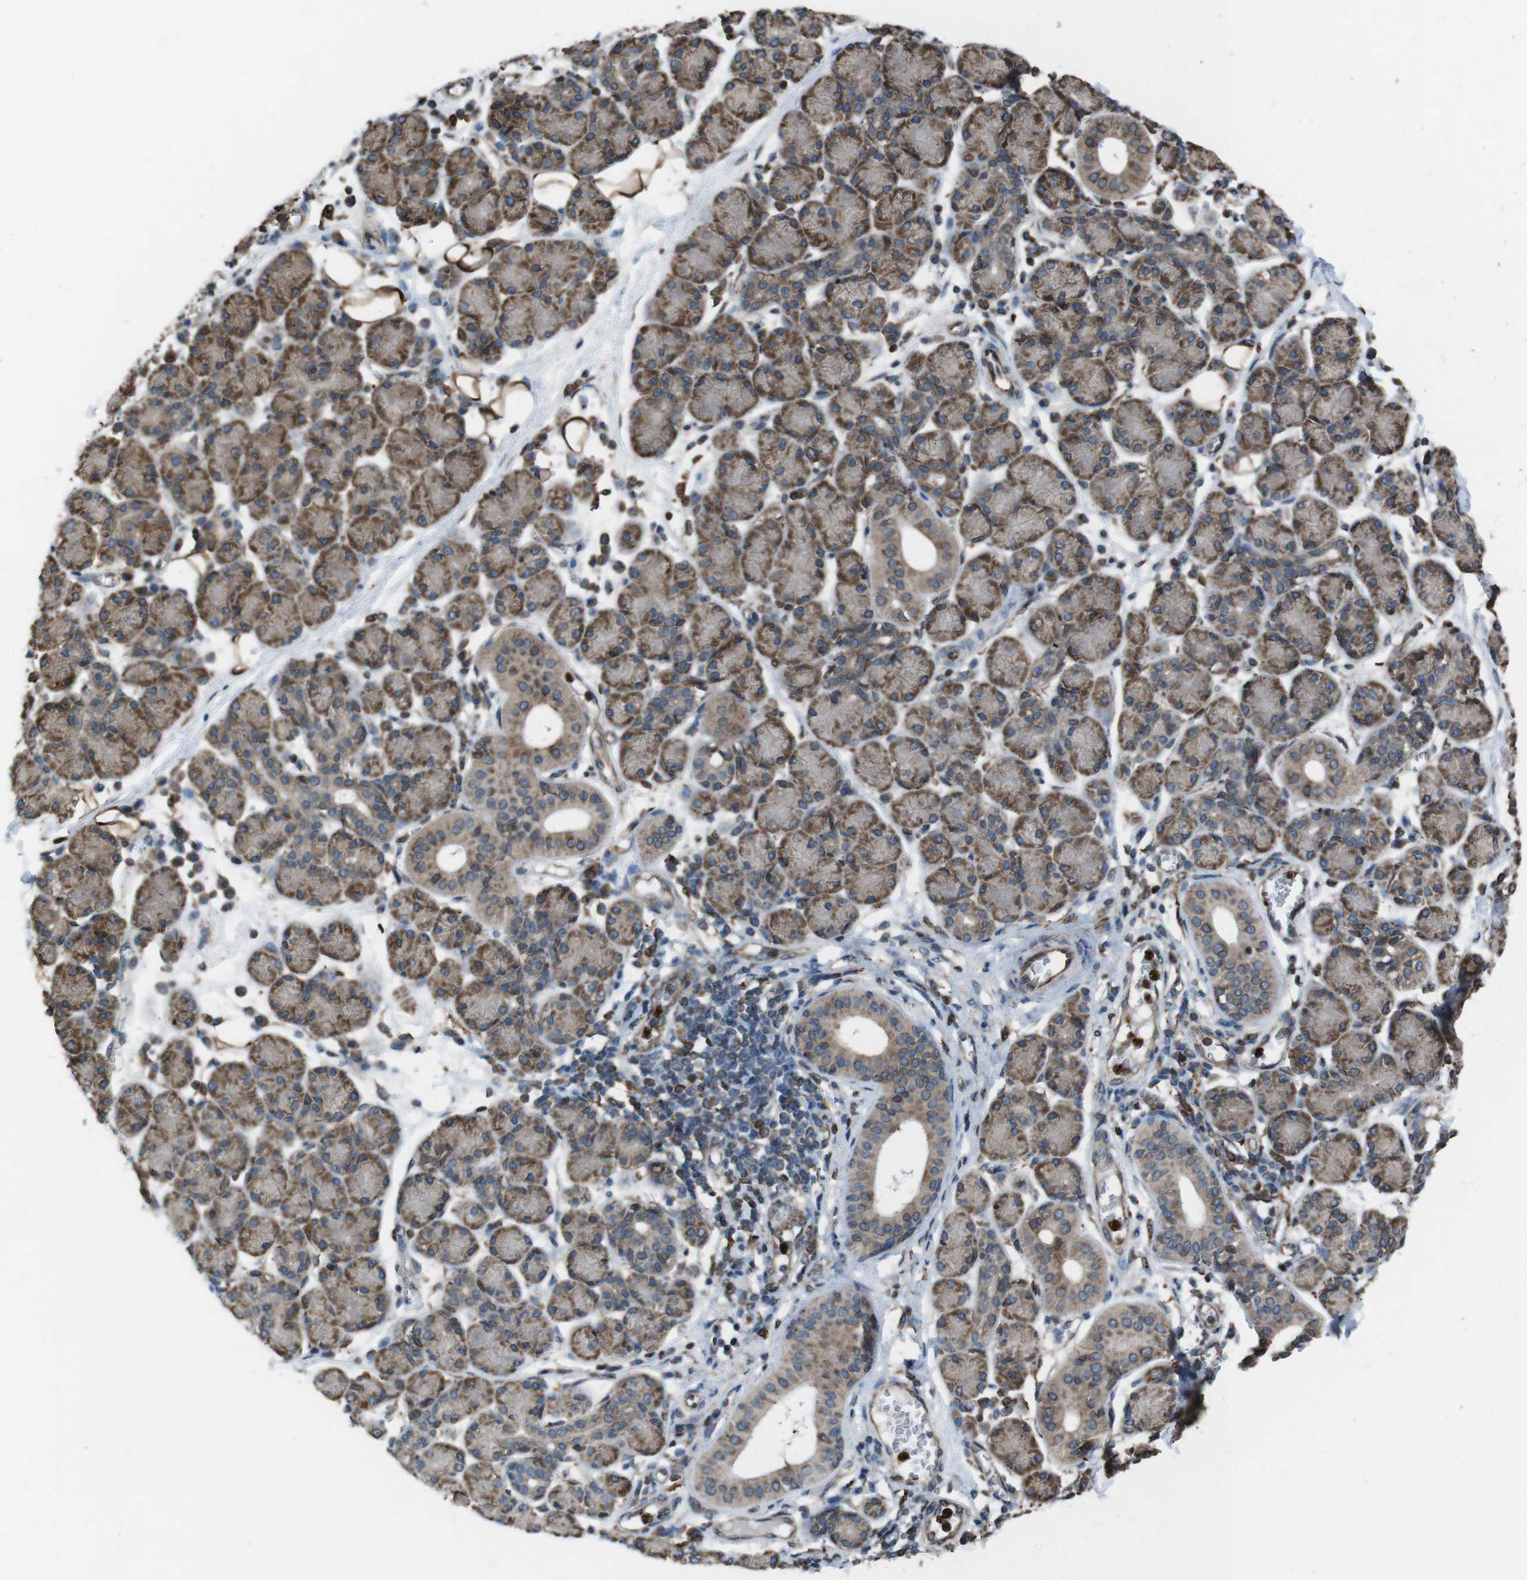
{"staining": {"intensity": "moderate", "quantity": ">75%", "location": "cytoplasmic/membranous"}, "tissue": "salivary gland", "cell_type": "Glandular cells", "image_type": "normal", "snomed": [{"axis": "morphology", "description": "Normal tissue, NOS"}, {"axis": "morphology", "description": "Inflammation, NOS"}, {"axis": "topography", "description": "Lymph node"}, {"axis": "topography", "description": "Salivary gland"}], "caption": "Protein staining of unremarkable salivary gland displays moderate cytoplasmic/membranous staining in about >75% of glandular cells.", "gene": "APMAP", "patient": {"sex": "male", "age": 3}}